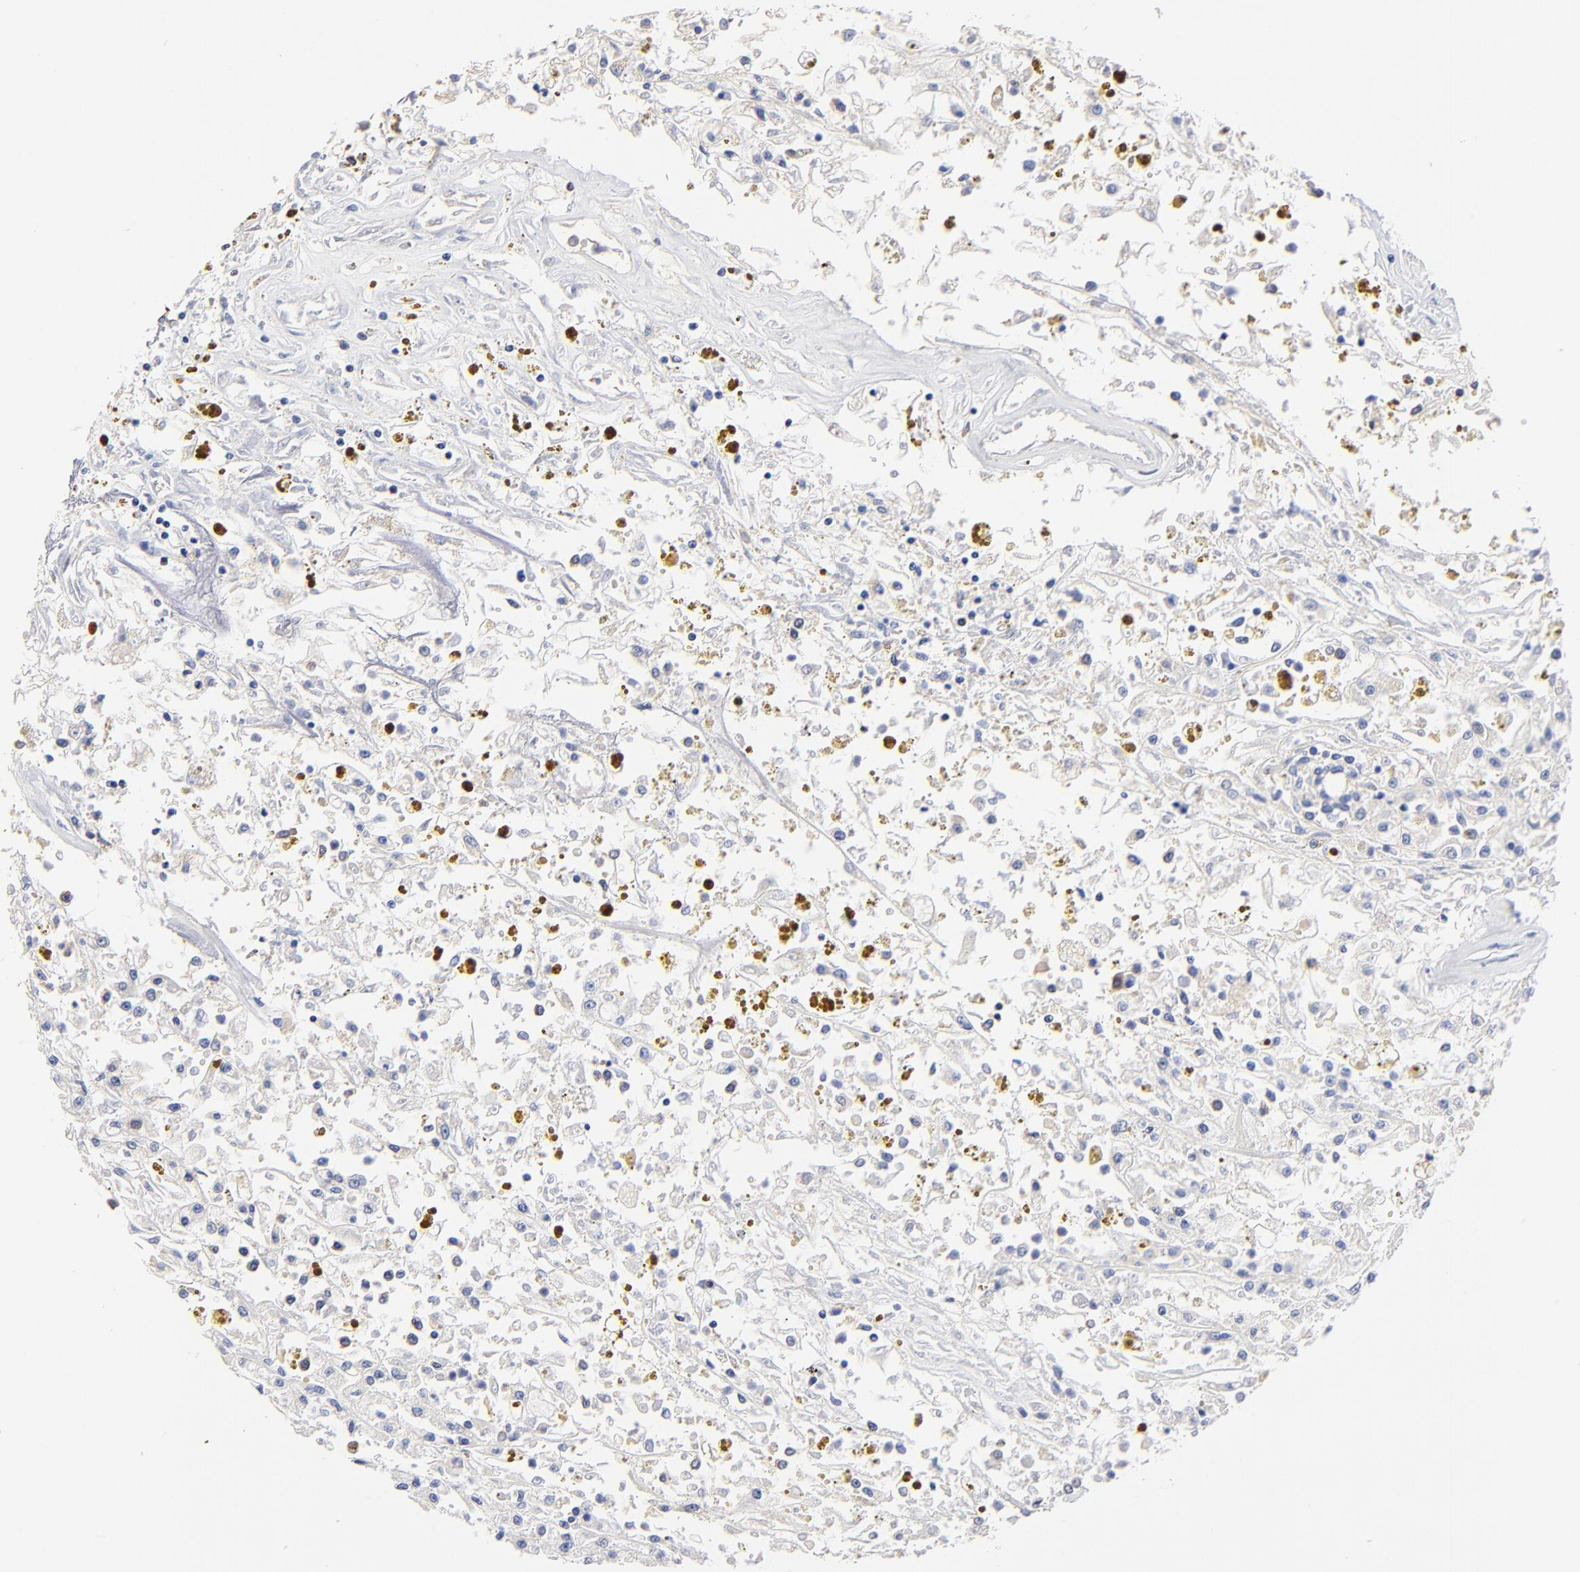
{"staining": {"intensity": "negative", "quantity": "none", "location": "none"}, "tissue": "renal cancer", "cell_type": "Tumor cells", "image_type": "cancer", "snomed": [{"axis": "morphology", "description": "Adenocarcinoma, NOS"}, {"axis": "topography", "description": "Kidney"}], "caption": "Renal cancer stained for a protein using IHC exhibits no staining tumor cells.", "gene": "TAGLN2", "patient": {"sex": "male", "age": 78}}